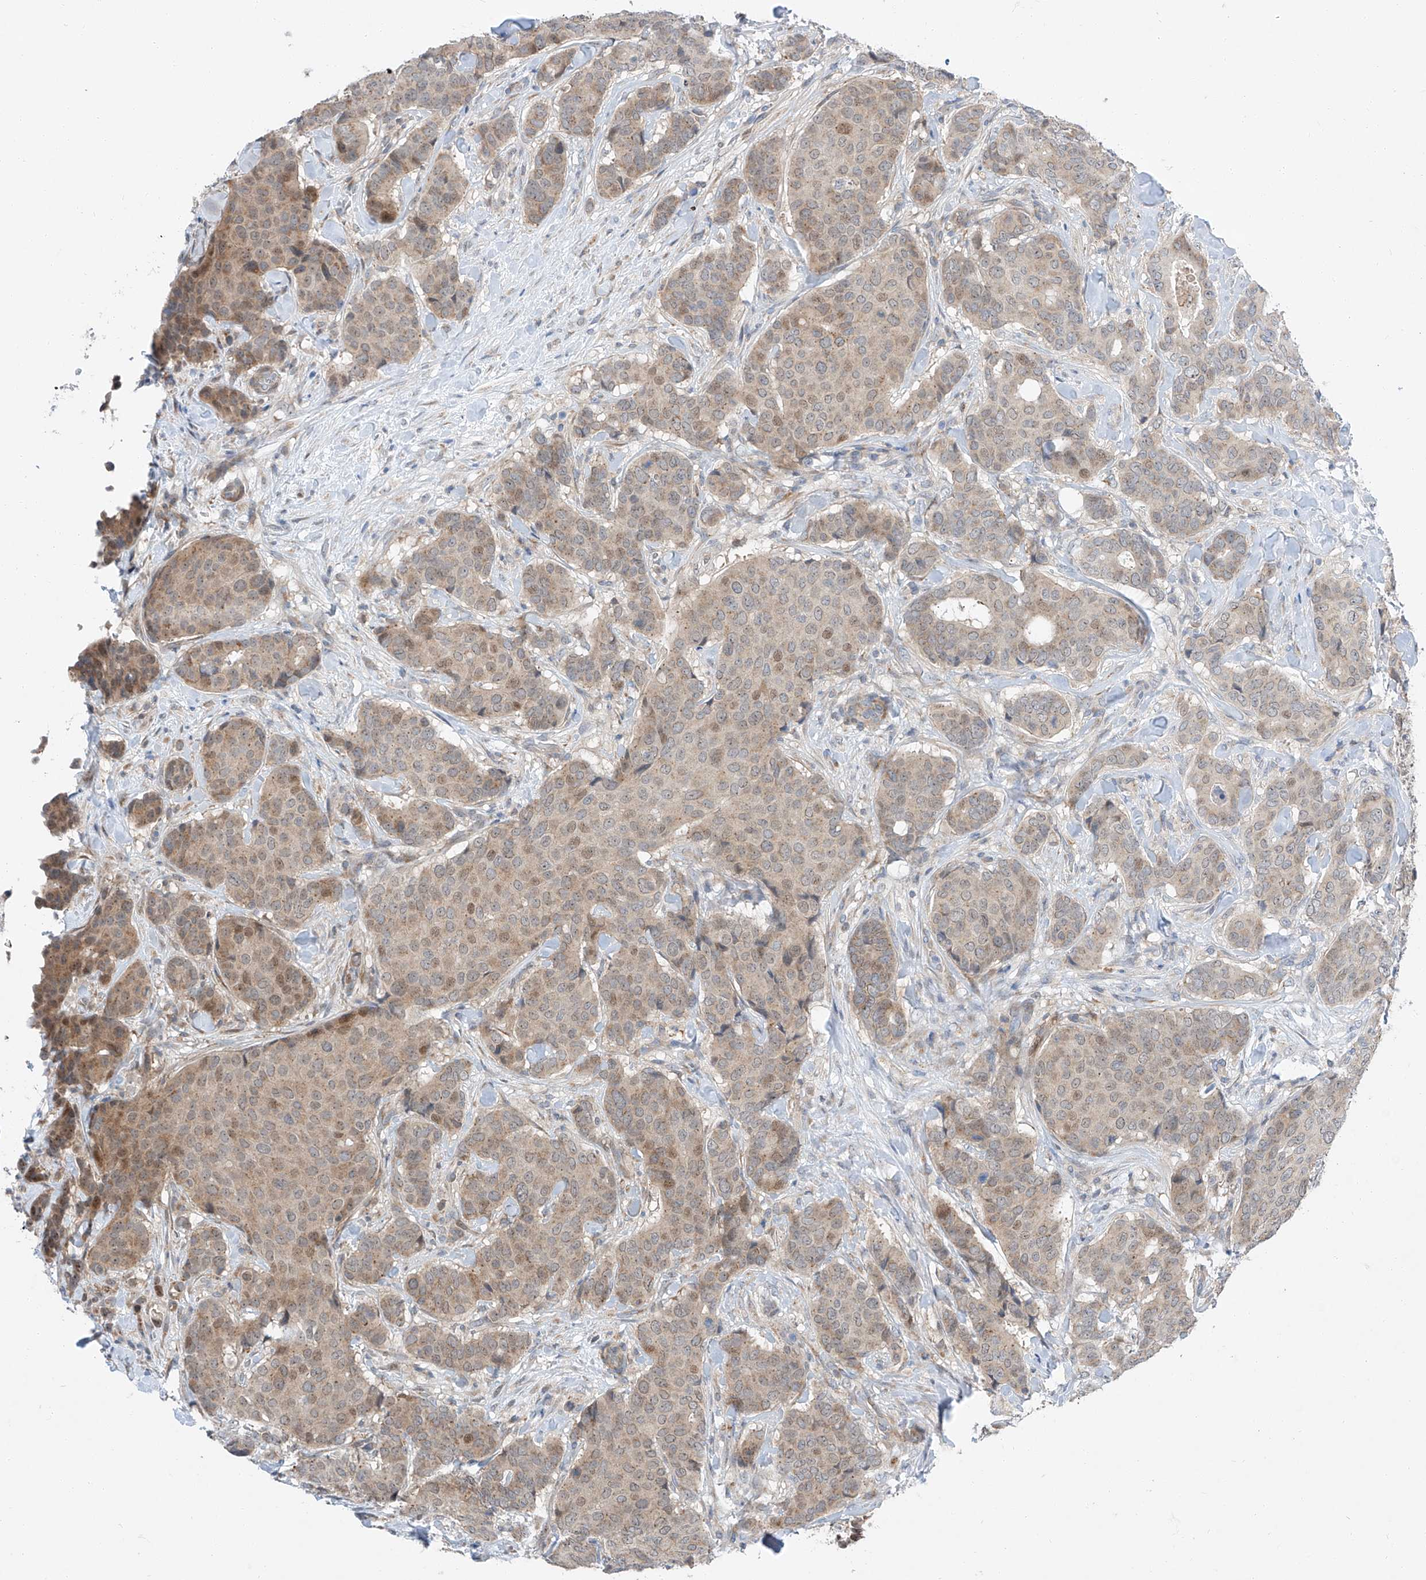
{"staining": {"intensity": "moderate", "quantity": "<25%", "location": "cytoplasmic/membranous,nuclear"}, "tissue": "breast cancer", "cell_type": "Tumor cells", "image_type": "cancer", "snomed": [{"axis": "morphology", "description": "Duct carcinoma"}, {"axis": "topography", "description": "Breast"}], "caption": "Breast cancer (infiltrating ductal carcinoma) stained with a brown dye exhibits moderate cytoplasmic/membranous and nuclear positive positivity in approximately <25% of tumor cells.", "gene": "CLDND1", "patient": {"sex": "female", "age": 75}}